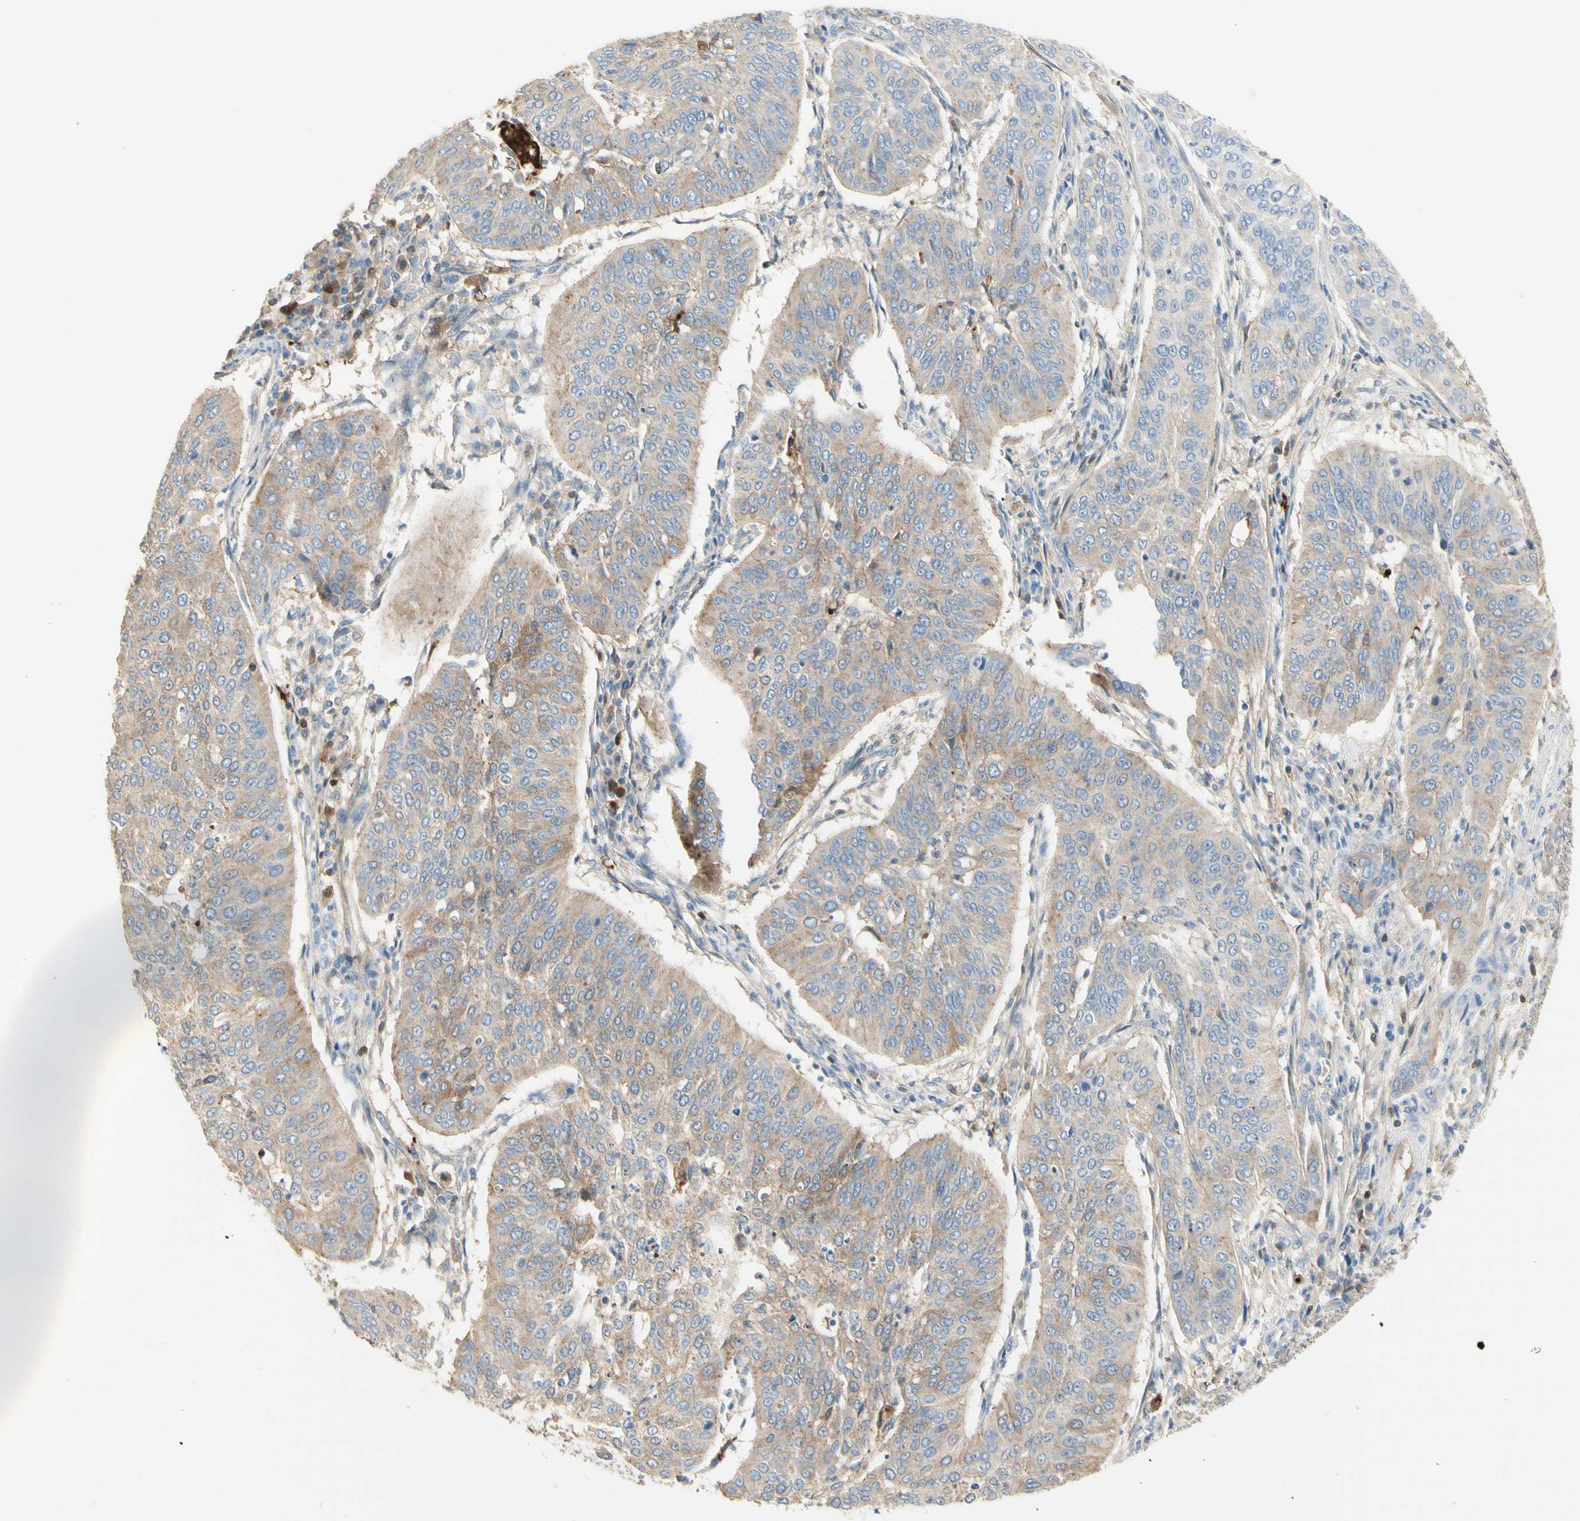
{"staining": {"intensity": "weak", "quantity": ">75%", "location": "cytoplasmic/membranous"}, "tissue": "cervical cancer", "cell_type": "Tumor cells", "image_type": "cancer", "snomed": [{"axis": "morphology", "description": "Normal tissue, NOS"}, {"axis": "morphology", "description": "Squamous cell carcinoma, NOS"}, {"axis": "topography", "description": "Cervix"}], "caption": "Immunohistochemistry (IHC) staining of cervical squamous cell carcinoma, which shows low levels of weak cytoplasmic/membranous positivity in about >75% of tumor cells indicating weak cytoplasmic/membranous protein positivity. The staining was performed using DAB (brown) for protein detection and nuclei were counterstained in hematoxylin (blue).", "gene": "NECTIN4", "patient": {"sex": "female", "age": 39}}